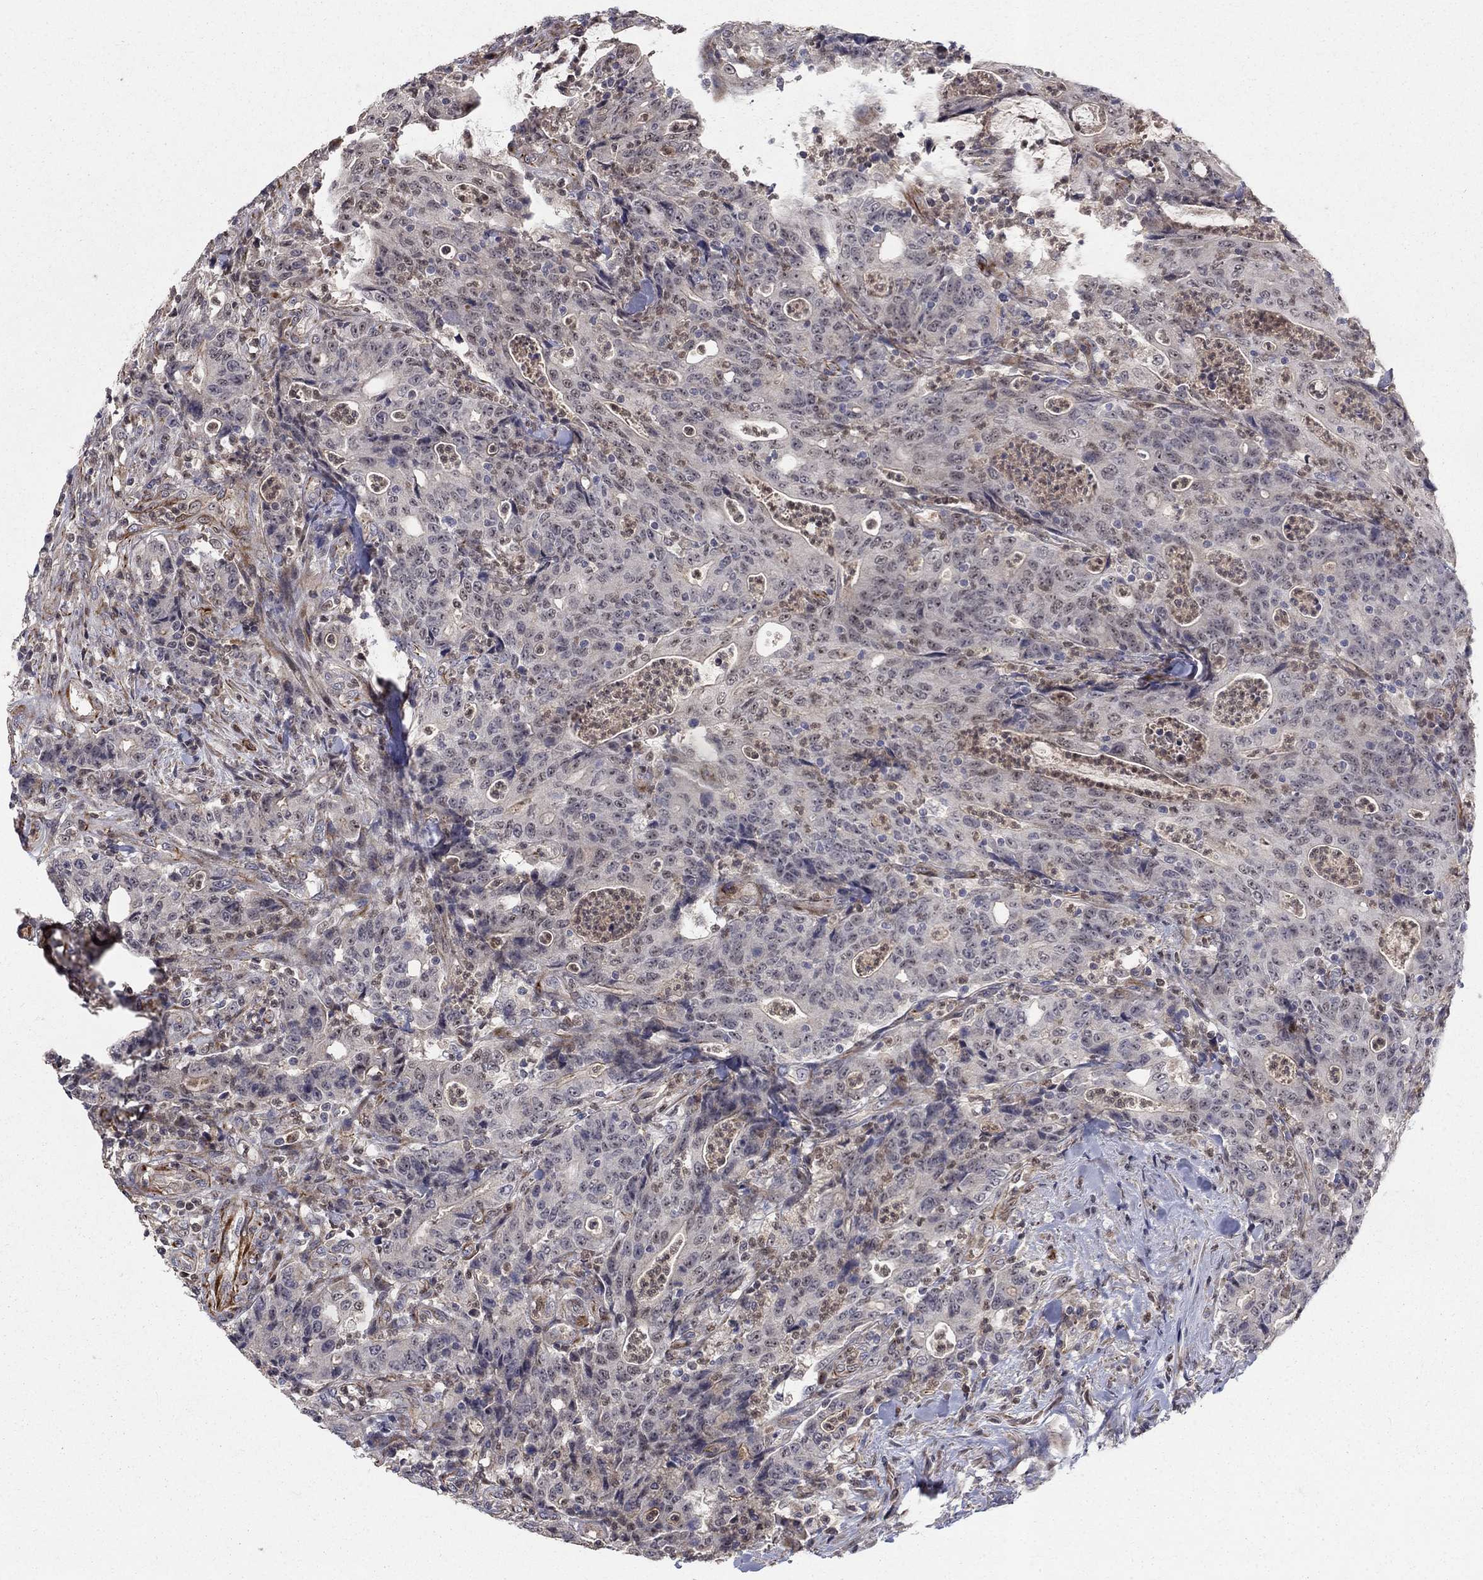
{"staining": {"intensity": "negative", "quantity": "none", "location": "none"}, "tissue": "colorectal cancer", "cell_type": "Tumor cells", "image_type": "cancer", "snomed": [{"axis": "morphology", "description": "Adenocarcinoma, NOS"}, {"axis": "topography", "description": "Colon"}], "caption": "Immunohistochemistry (IHC) micrograph of adenocarcinoma (colorectal) stained for a protein (brown), which displays no staining in tumor cells. (DAB IHC with hematoxylin counter stain).", "gene": "MSRA", "patient": {"sex": "male", "age": 70}}